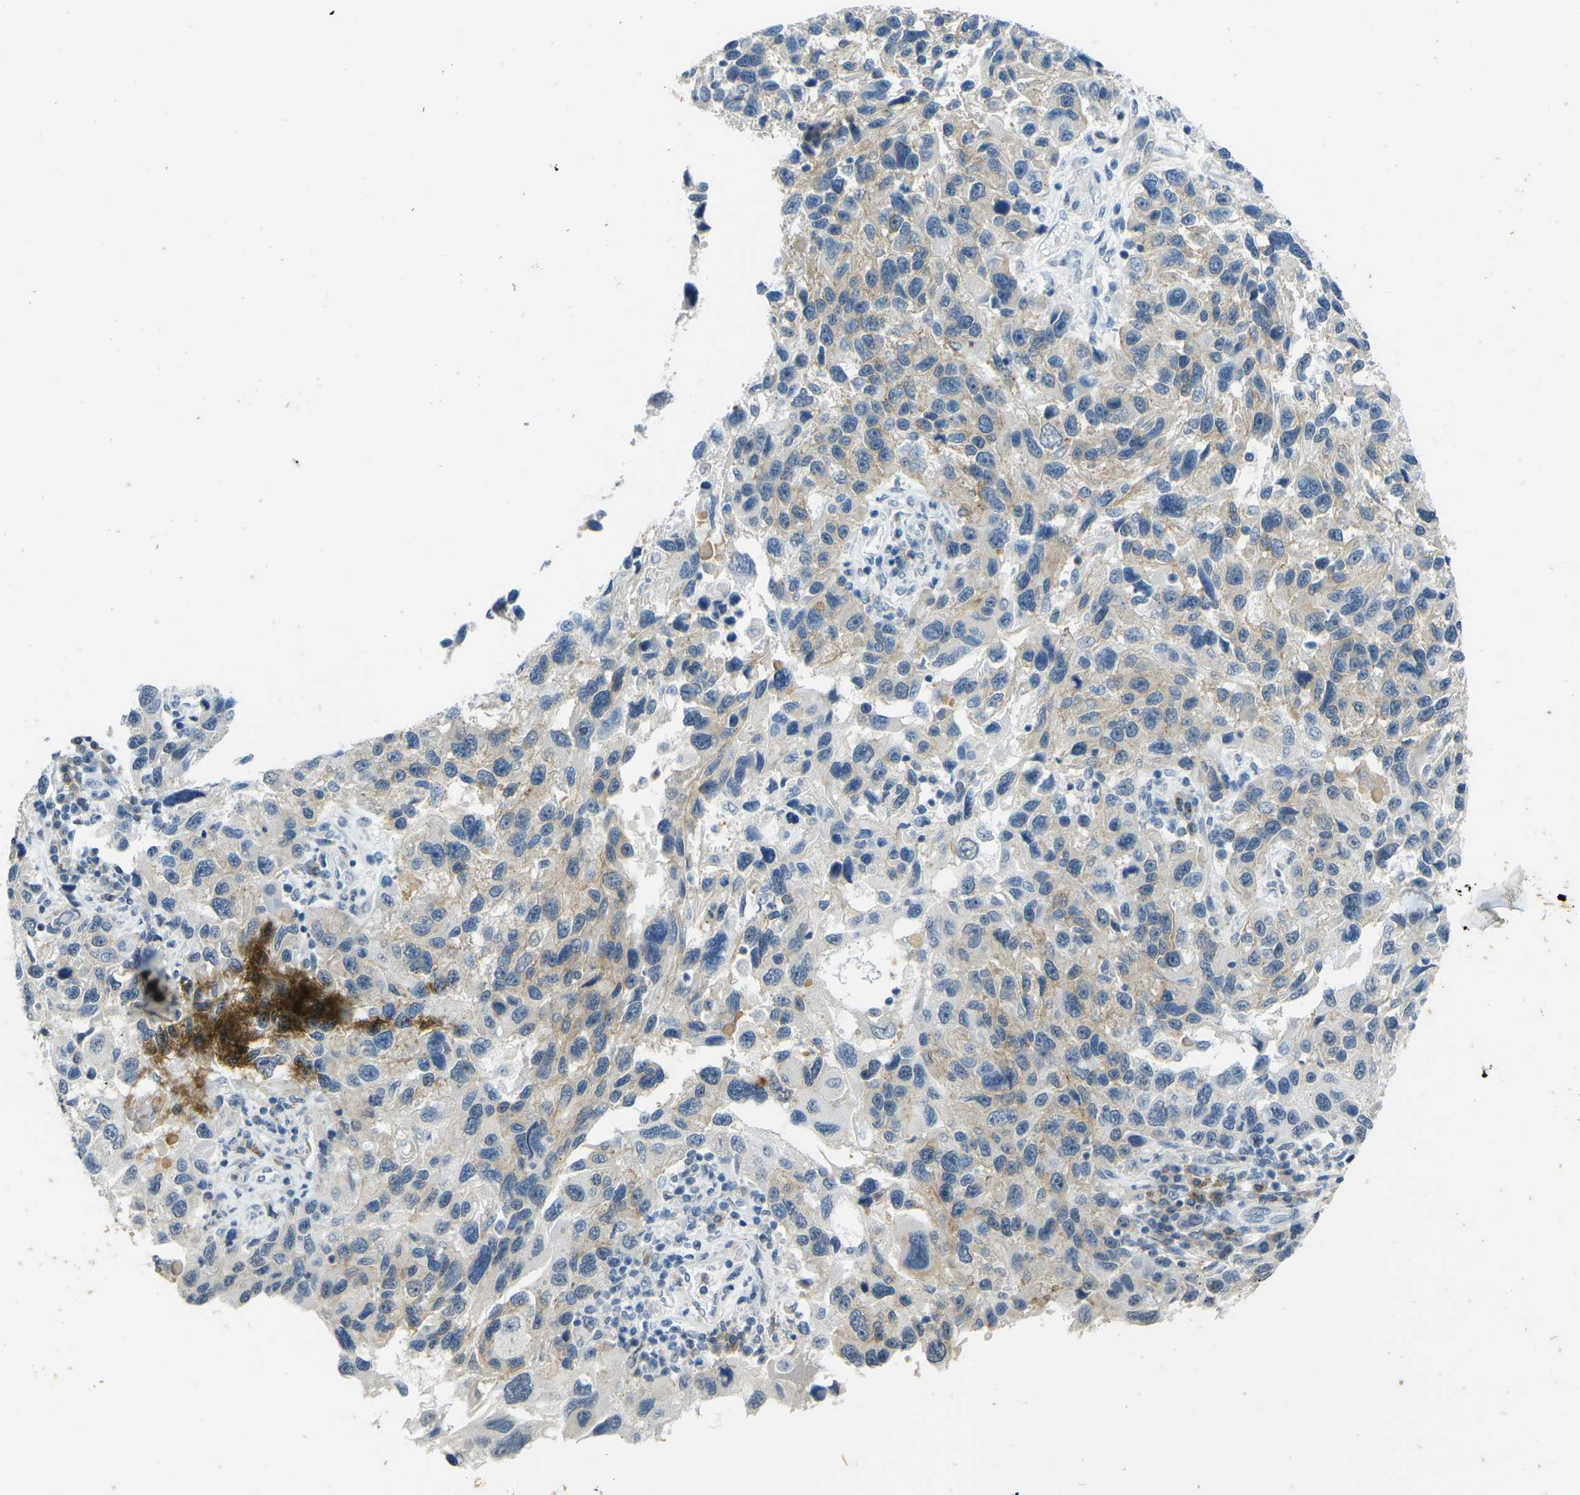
{"staining": {"intensity": "weak", "quantity": ">75%", "location": "cytoplasmic/membranous"}, "tissue": "melanoma", "cell_type": "Tumor cells", "image_type": "cancer", "snomed": [{"axis": "morphology", "description": "Malignant melanoma, NOS"}, {"axis": "topography", "description": "Skin"}], "caption": "Melanoma was stained to show a protein in brown. There is low levels of weak cytoplasmic/membranous positivity in approximately >75% of tumor cells.", "gene": "SPTBN2", "patient": {"sex": "male", "age": 53}}